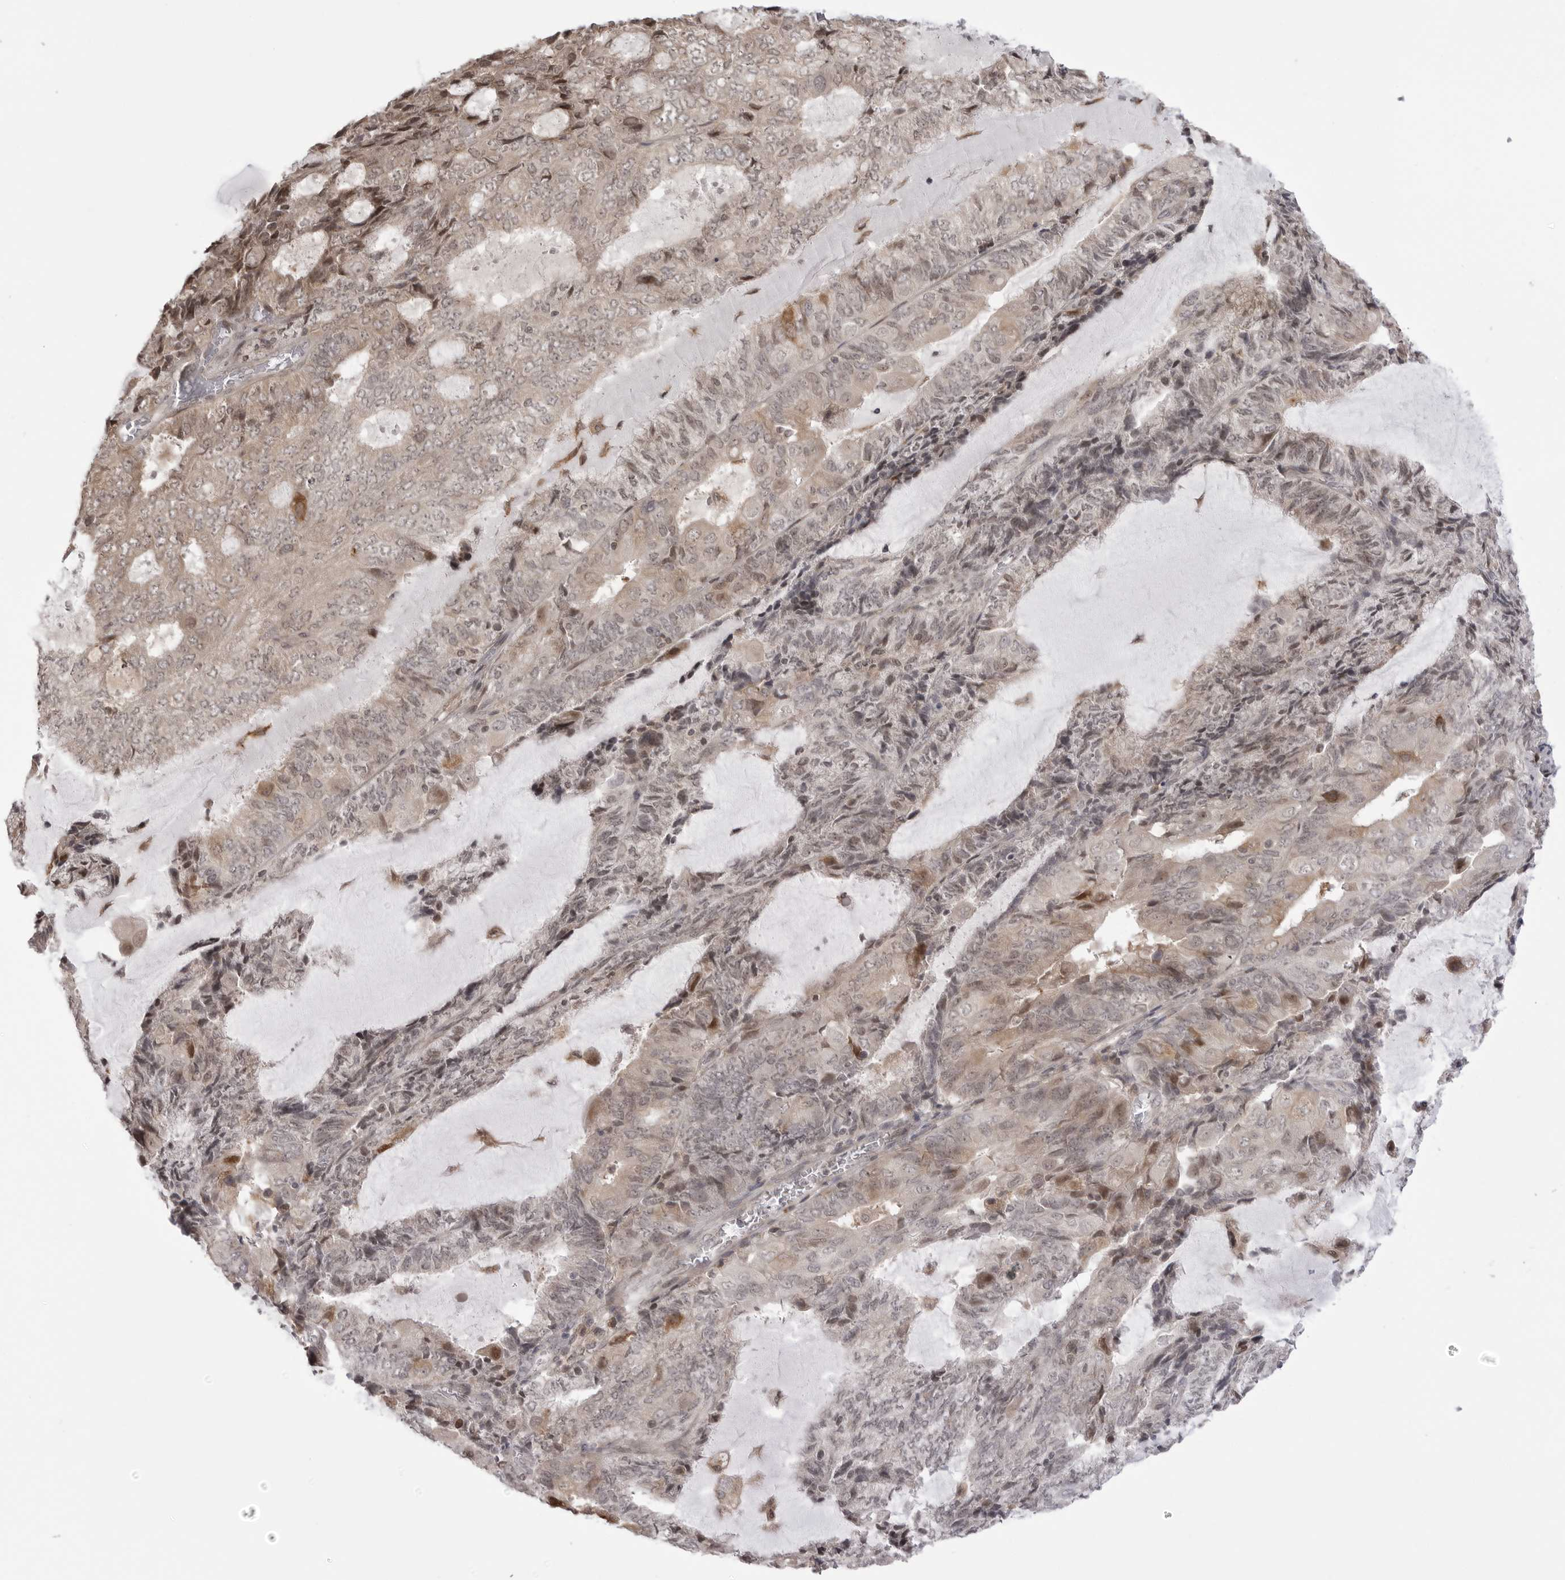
{"staining": {"intensity": "moderate", "quantity": "<25%", "location": "cytoplasmic/membranous,nuclear"}, "tissue": "endometrial cancer", "cell_type": "Tumor cells", "image_type": "cancer", "snomed": [{"axis": "morphology", "description": "Adenocarcinoma, NOS"}, {"axis": "topography", "description": "Endometrium"}], "caption": "An image showing moderate cytoplasmic/membranous and nuclear staining in approximately <25% of tumor cells in endometrial cancer (adenocarcinoma), as visualized by brown immunohistochemical staining.", "gene": "PTK2B", "patient": {"sex": "female", "age": 81}}